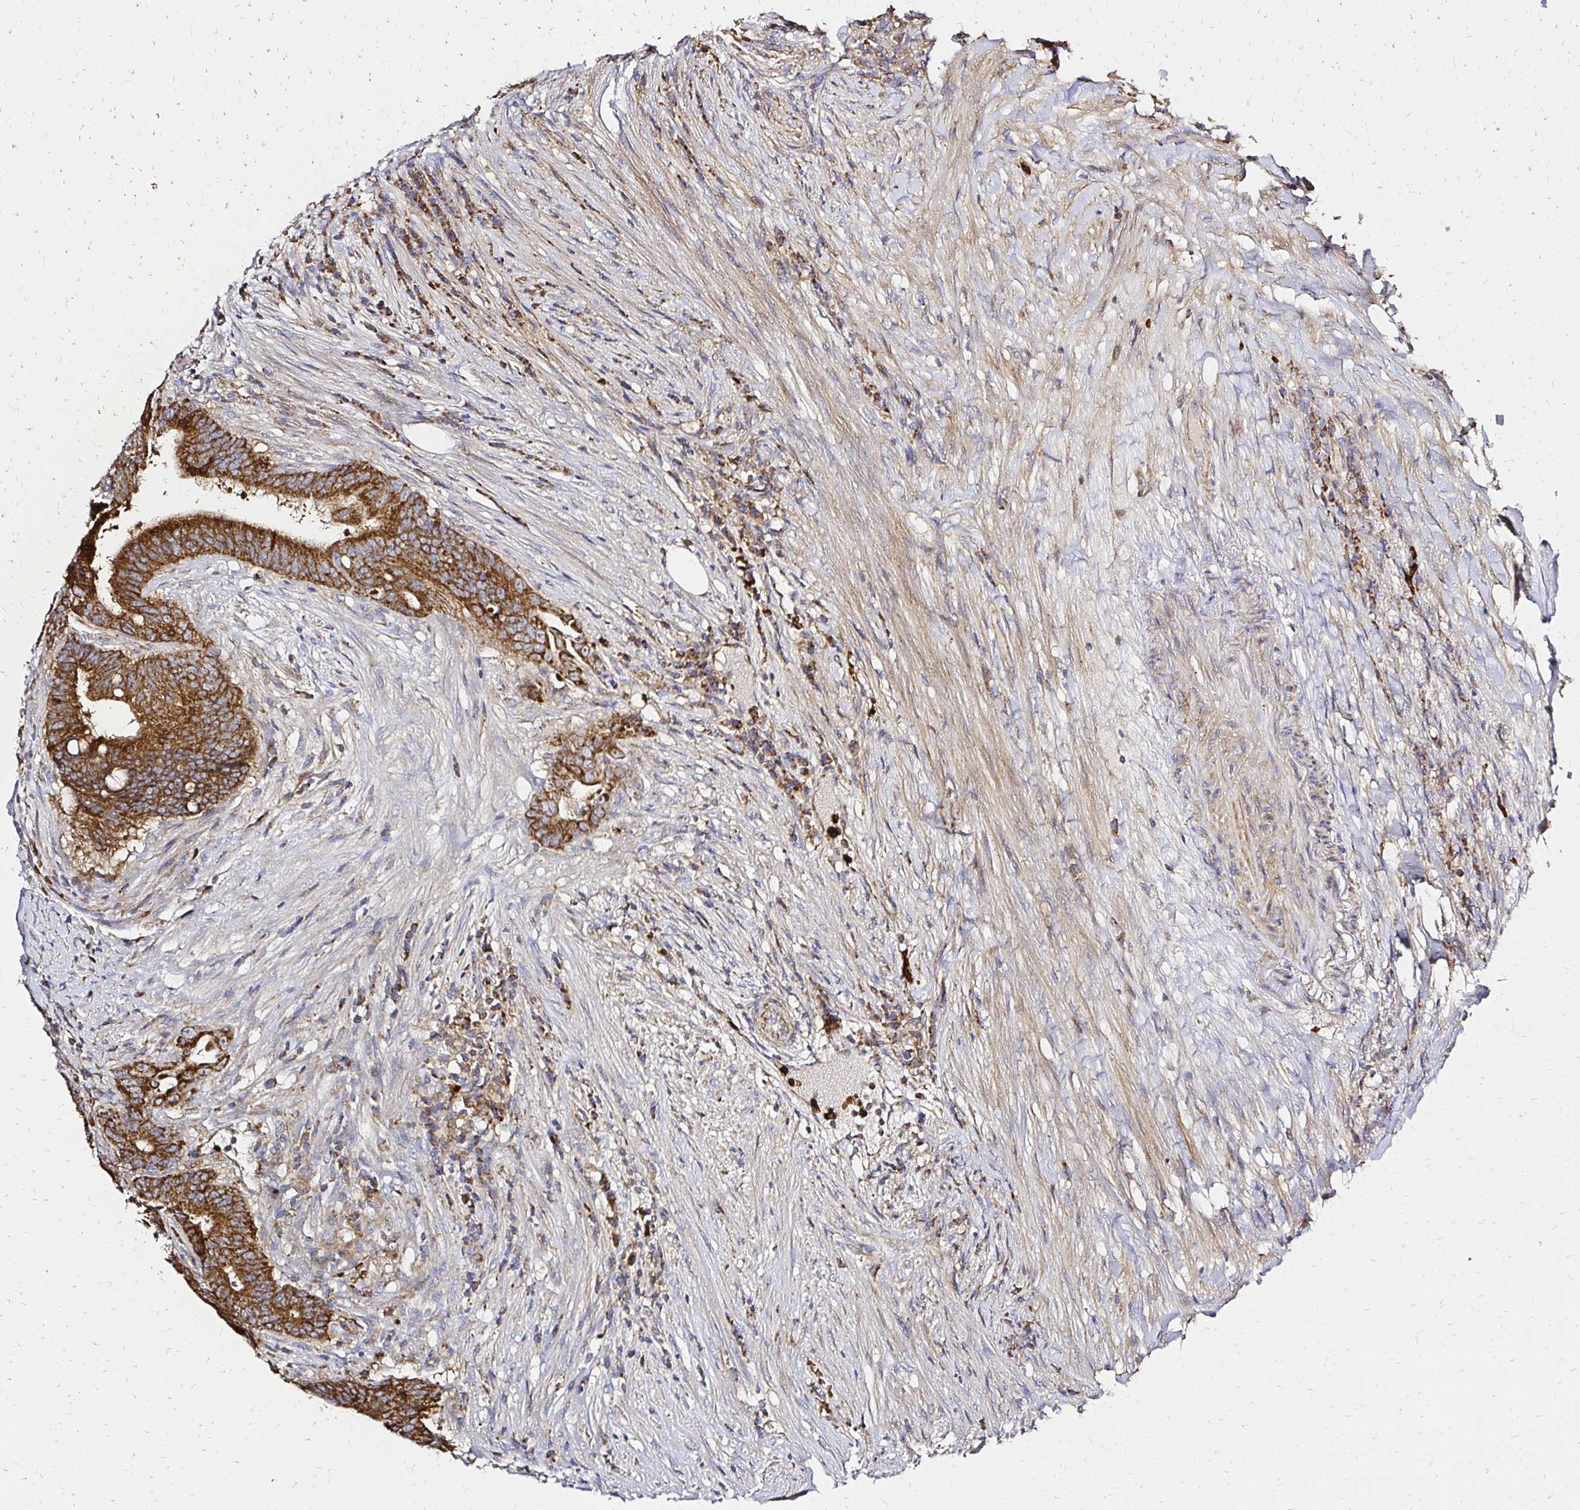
{"staining": {"intensity": "strong", "quantity": ">75%", "location": "cytoplasmic/membranous"}, "tissue": "colorectal cancer", "cell_type": "Tumor cells", "image_type": "cancer", "snomed": [{"axis": "morphology", "description": "Adenocarcinoma, NOS"}, {"axis": "topography", "description": "Colon"}], "caption": "Colorectal cancer (adenocarcinoma) was stained to show a protein in brown. There is high levels of strong cytoplasmic/membranous staining in approximately >75% of tumor cells.", "gene": "MRPL13", "patient": {"sex": "female", "age": 43}}